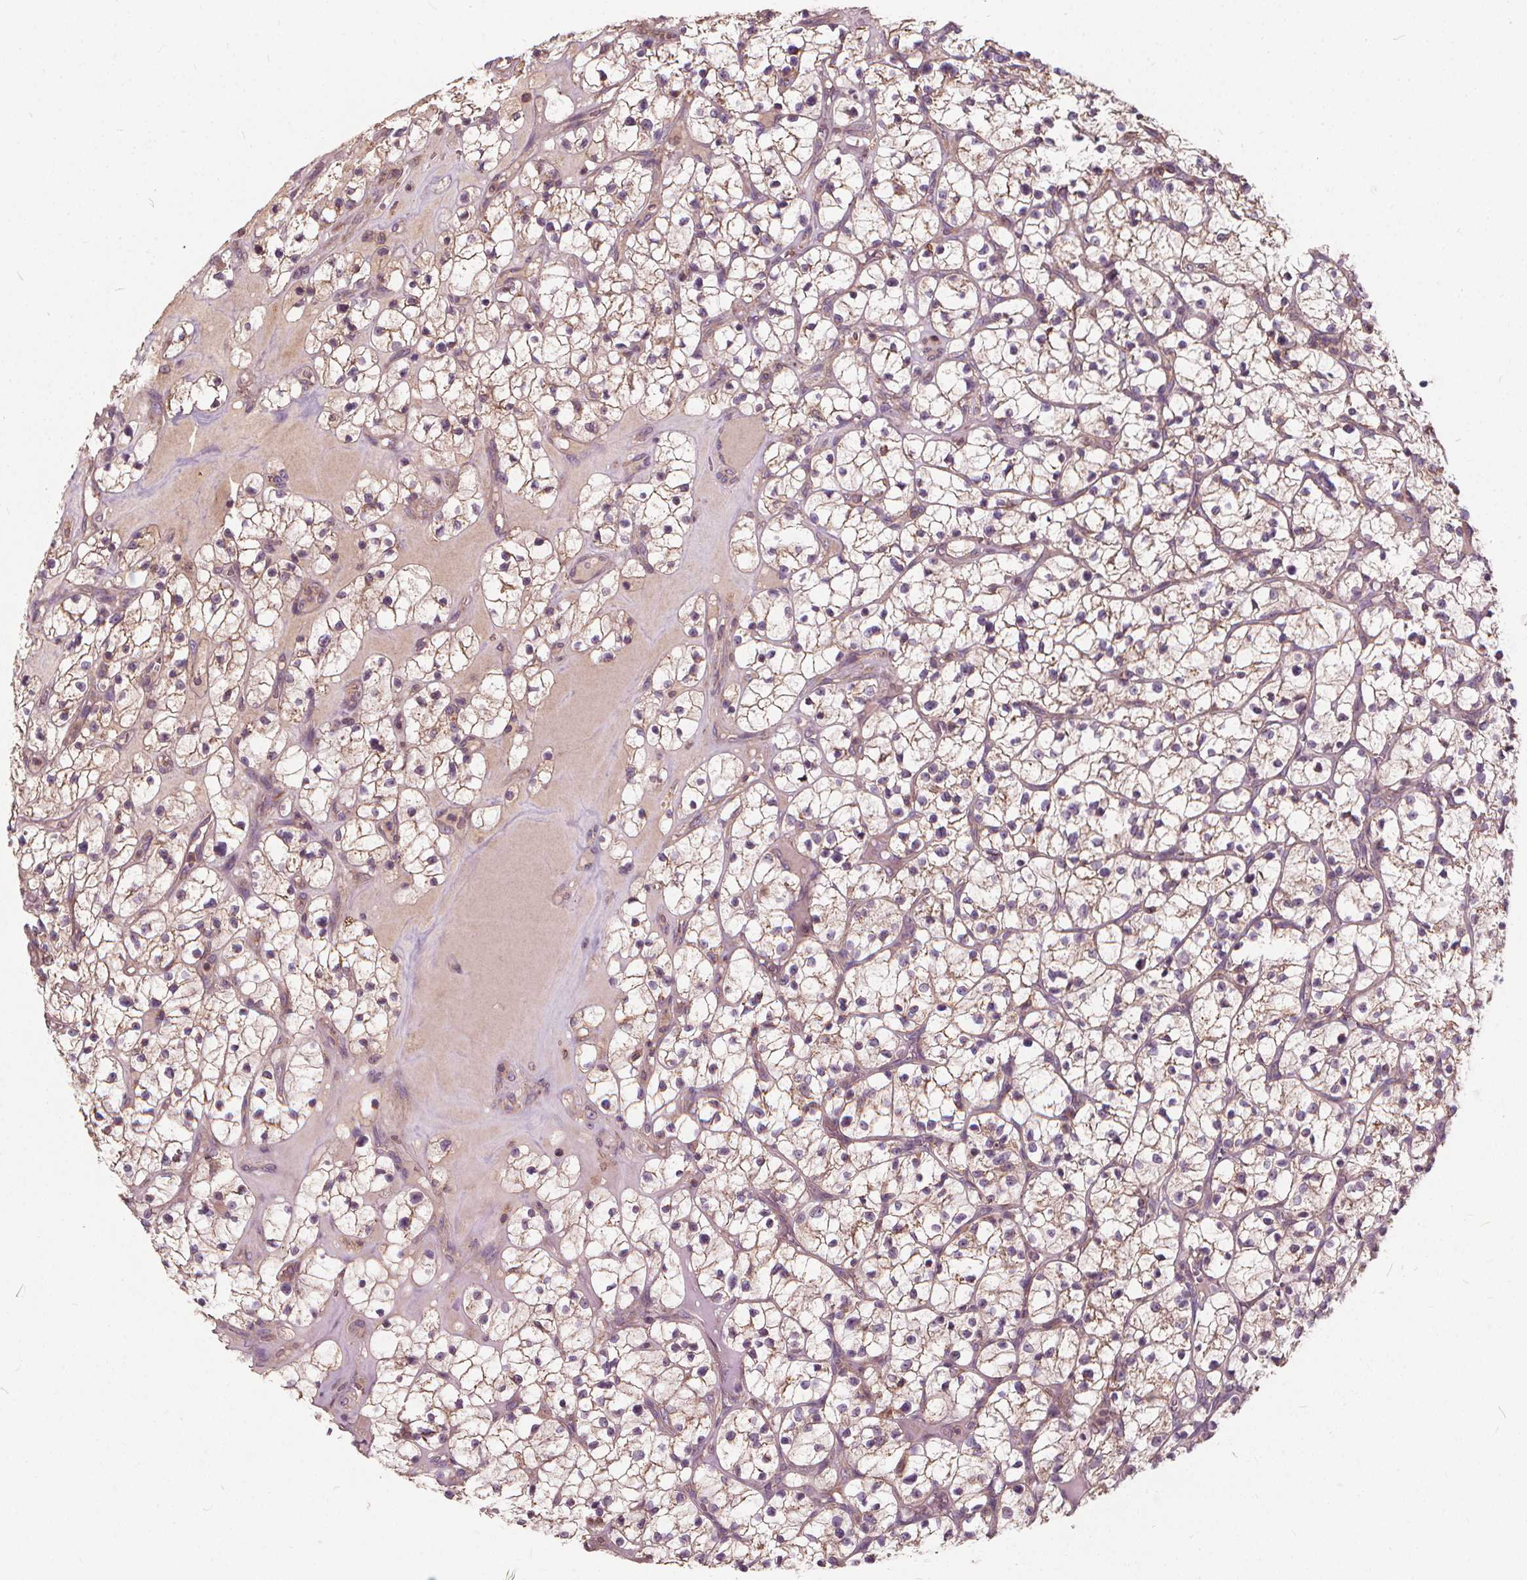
{"staining": {"intensity": "weak", "quantity": "<25%", "location": "cytoplasmic/membranous"}, "tissue": "renal cancer", "cell_type": "Tumor cells", "image_type": "cancer", "snomed": [{"axis": "morphology", "description": "Adenocarcinoma, NOS"}, {"axis": "topography", "description": "Kidney"}], "caption": "Micrograph shows no protein expression in tumor cells of adenocarcinoma (renal) tissue. (Stains: DAB (3,3'-diaminobenzidine) immunohistochemistry (IHC) with hematoxylin counter stain, Microscopy: brightfield microscopy at high magnification).", "gene": "ORAI2", "patient": {"sex": "female", "age": 64}}